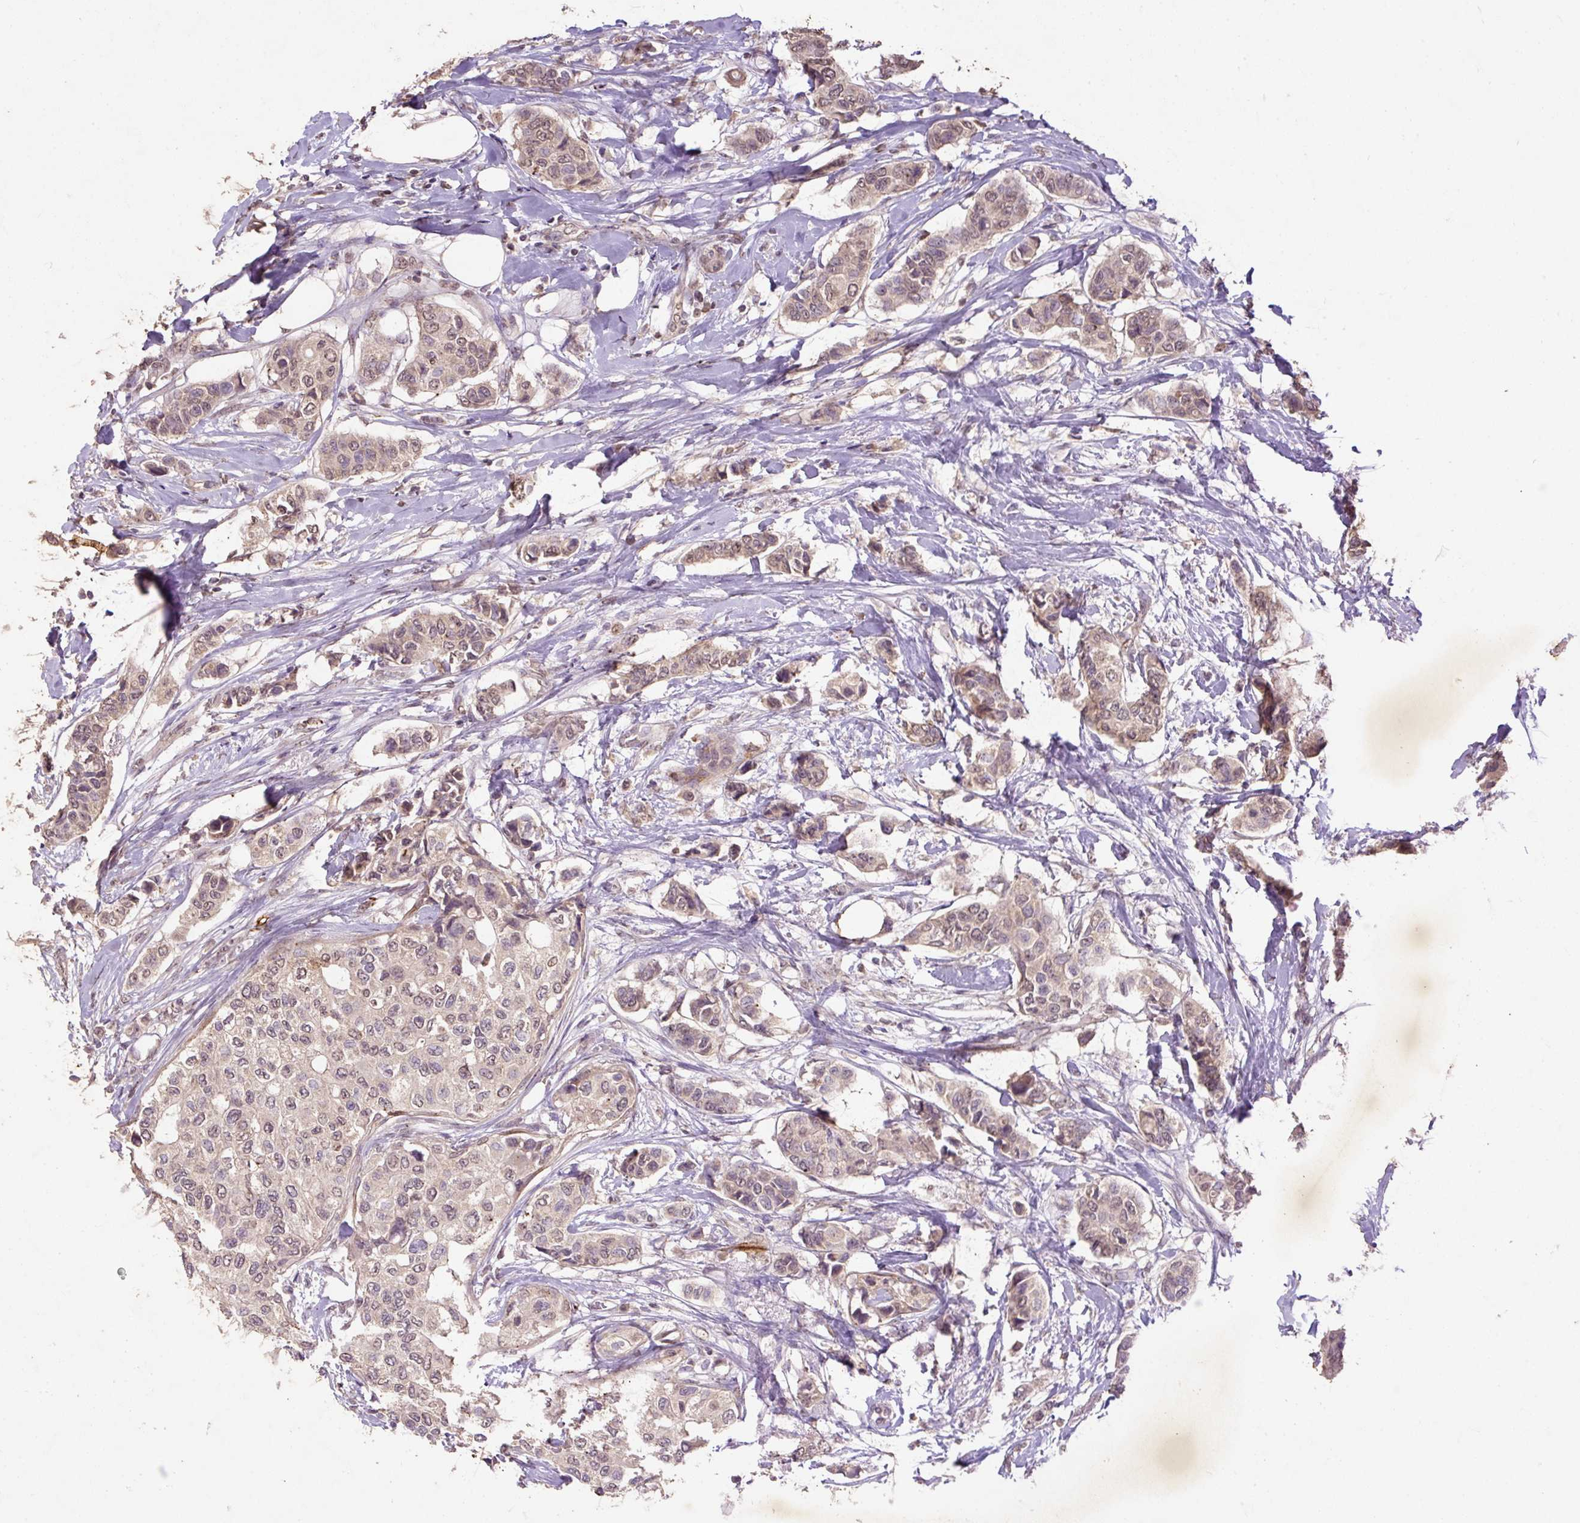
{"staining": {"intensity": "weak", "quantity": ">75%", "location": "cytoplasmic/membranous"}, "tissue": "breast cancer", "cell_type": "Tumor cells", "image_type": "cancer", "snomed": [{"axis": "morphology", "description": "Lobular carcinoma"}, {"axis": "topography", "description": "Breast"}], "caption": "A micrograph of breast lobular carcinoma stained for a protein reveals weak cytoplasmic/membranous brown staining in tumor cells.", "gene": "LRTM2", "patient": {"sex": "female", "age": 51}}